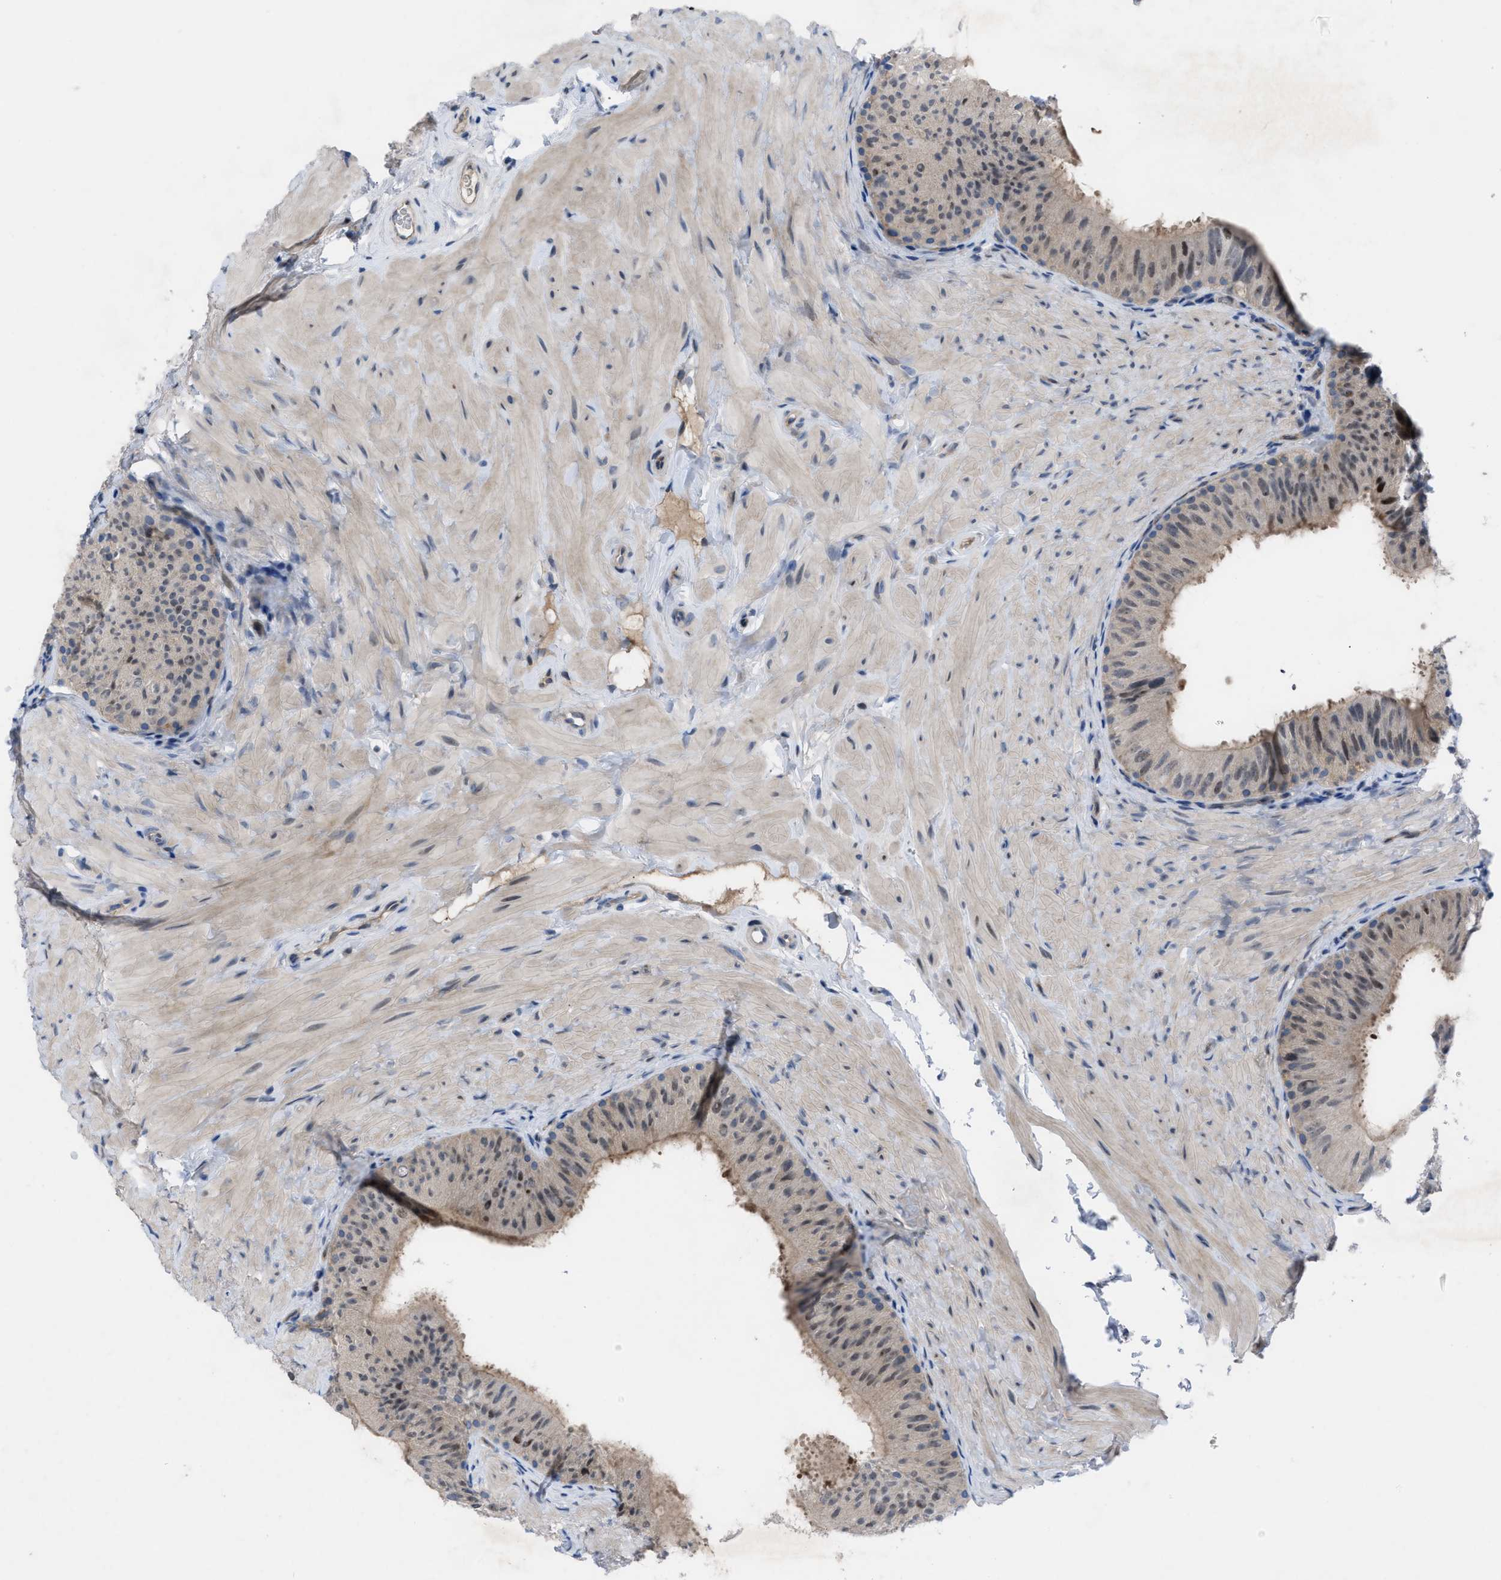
{"staining": {"intensity": "moderate", "quantity": "25%-75%", "location": "cytoplasmic/membranous"}, "tissue": "epididymis", "cell_type": "Glandular cells", "image_type": "normal", "snomed": [{"axis": "morphology", "description": "Normal tissue, NOS"}, {"axis": "topography", "description": "Epididymis"}], "caption": "Protein expression by immunohistochemistry (IHC) shows moderate cytoplasmic/membranous positivity in approximately 25%-75% of glandular cells in normal epididymis. (IHC, brightfield microscopy, high magnification).", "gene": "IL17RE", "patient": {"sex": "male", "age": 34}}